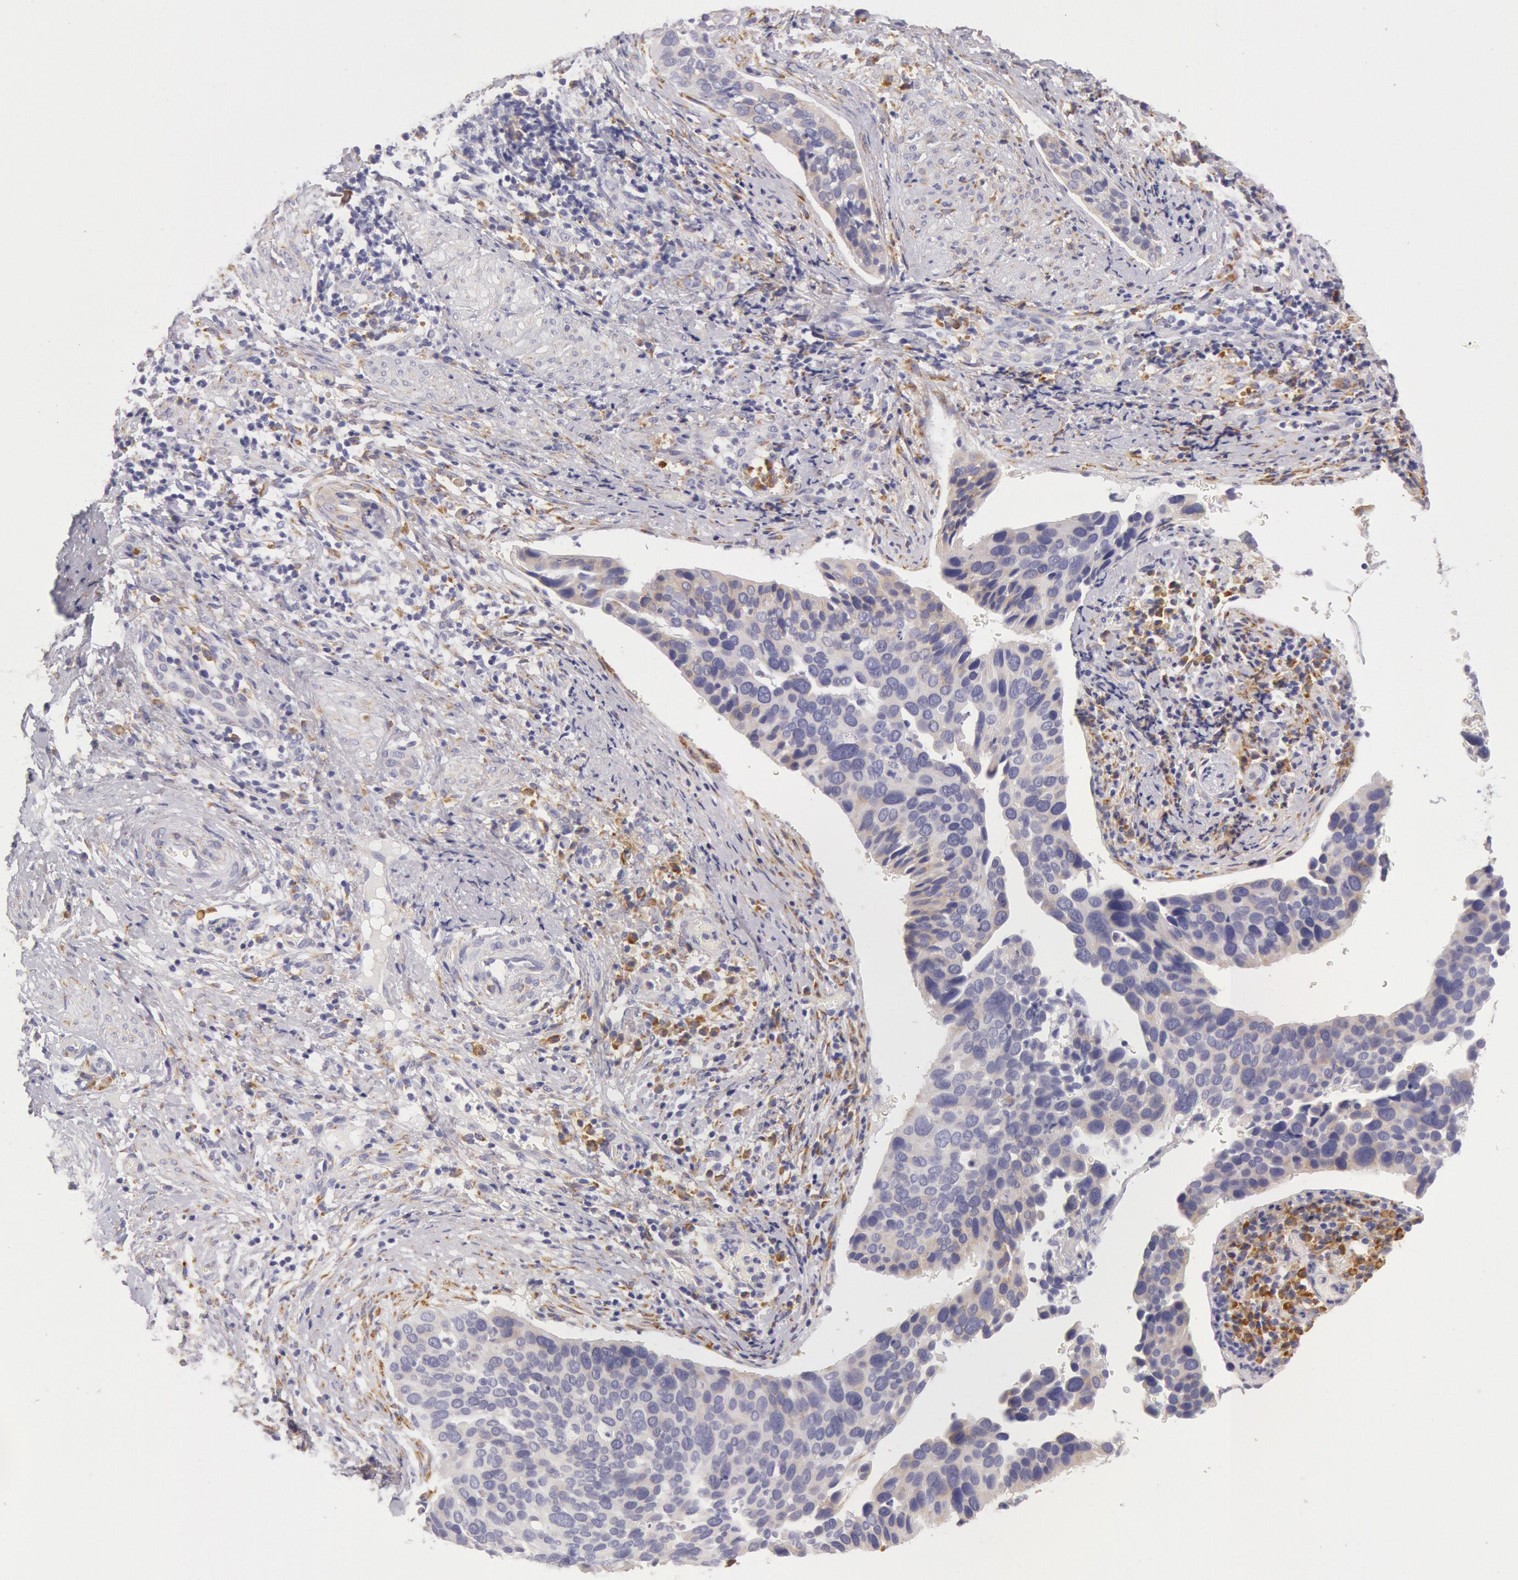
{"staining": {"intensity": "weak", "quantity": ">75%", "location": "cytoplasmic/membranous"}, "tissue": "cervical cancer", "cell_type": "Tumor cells", "image_type": "cancer", "snomed": [{"axis": "morphology", "description": "Squamous cell carcinoma, NOS"}, {"axis": "topography", "description": "Cervix"}], "caption": "Tumor cells show low levels of weak cytoplasmic/membranous staining in about >75% of cells in human cervical squamous cell carcinoma.", "gene": "CIDEB", "patient": {"sex": "female", "age": 31}}